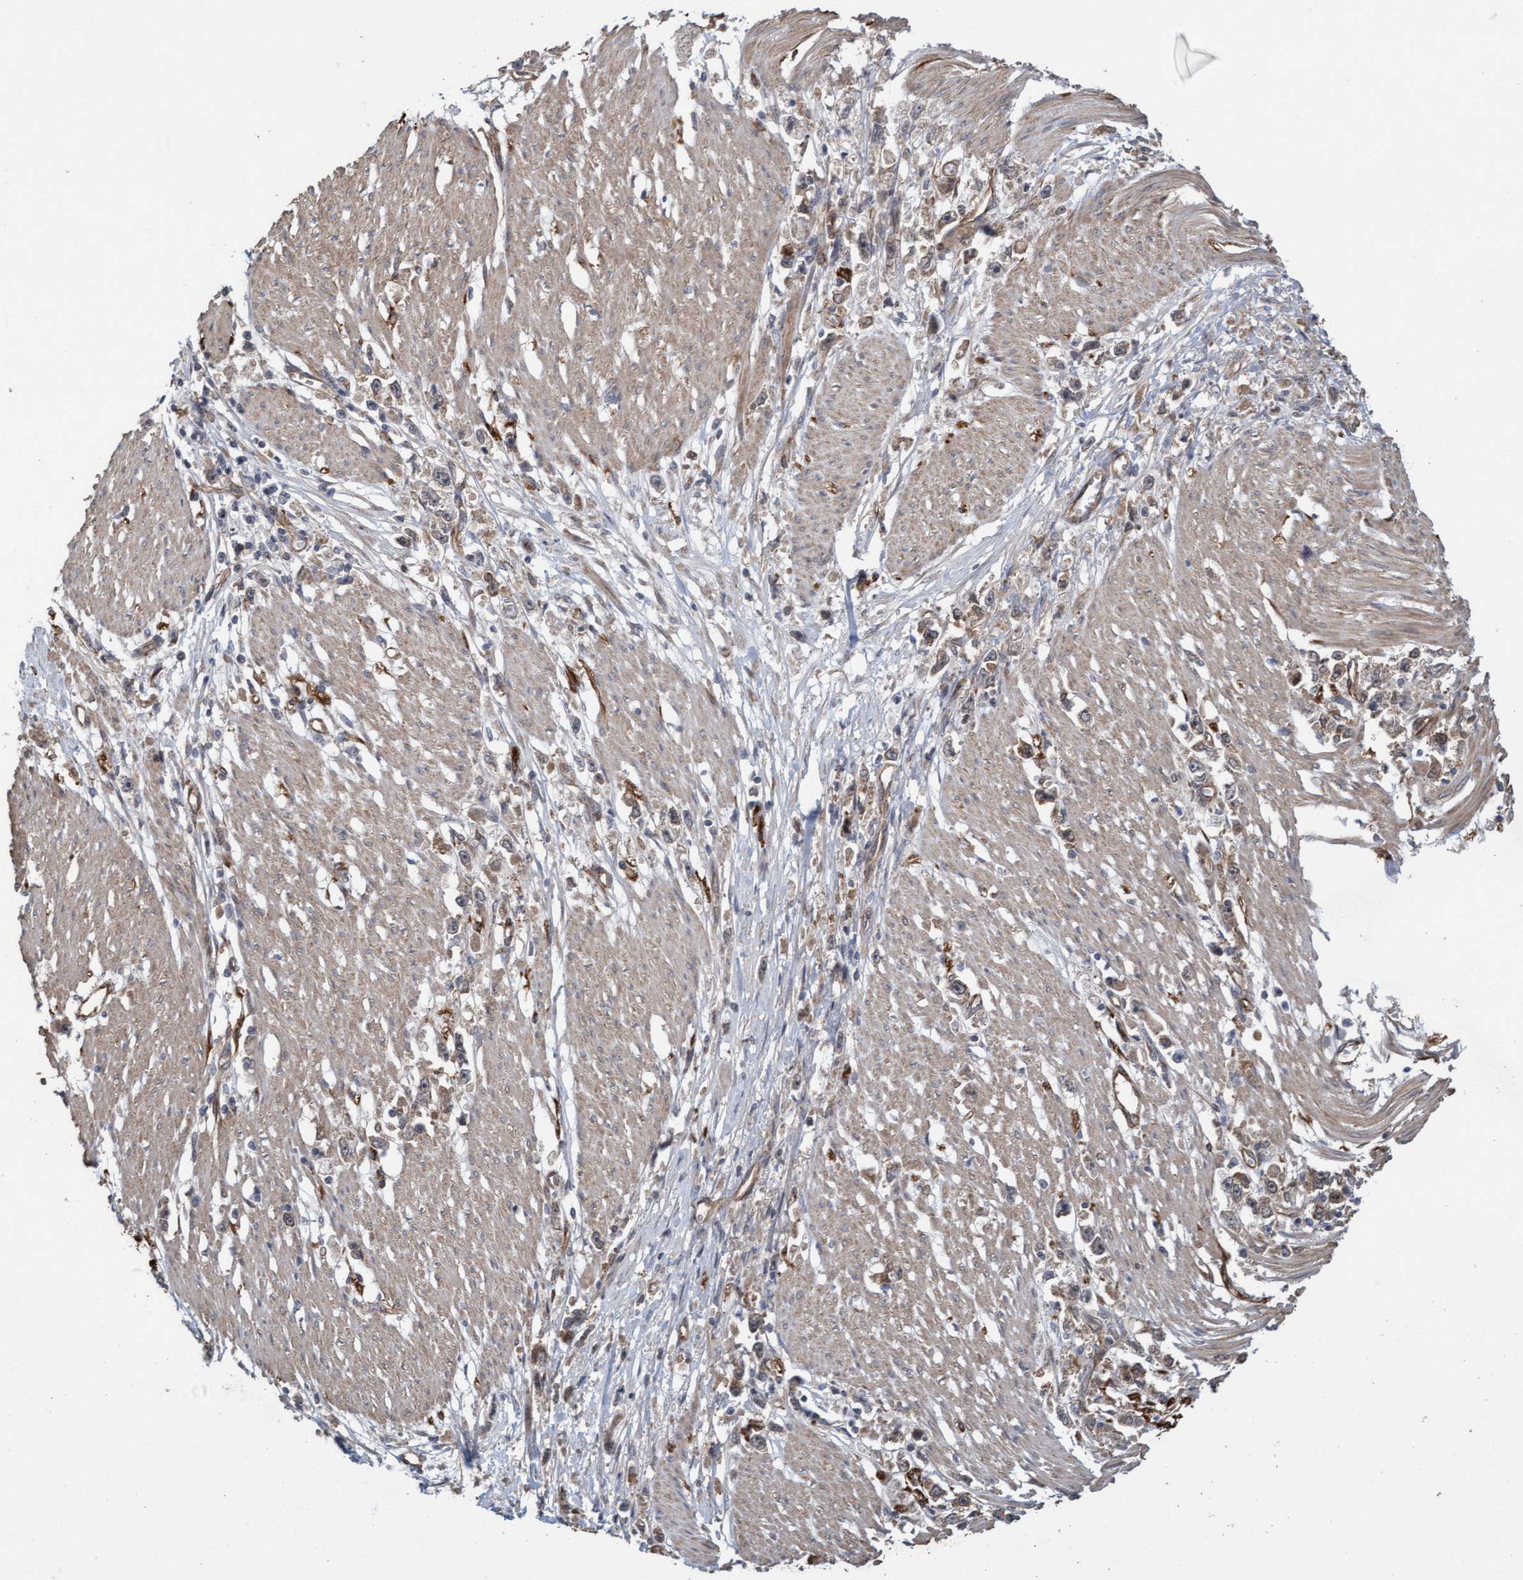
{"staining": {"intensity": "moderate", "quantity": ">75%", "location": "cytoplasmic/membranous"}, "tissue": "stomach cancer", "cell_type": "Tumor cells", "image_type": "cancer", "snomed": [{"axis": "morphology", "description": "Adenocarcinoma, NOS"}, {"axis": "topography", "description": "Stomach"}], "caption": "Immunohistochemistry (IHC) micrograph of neoplastic tissue: stomach cancer (adenocarcinoma) stained using immunohistochemistry shows medium levels of moderate protein expression localized specifically in the cytoplasmic/membranous of tumor cells, appearing as a cytoplasmic/membranous brown color.", "gene": "CDC42EP4", "patient": {"sex": "female", "age": 59}}